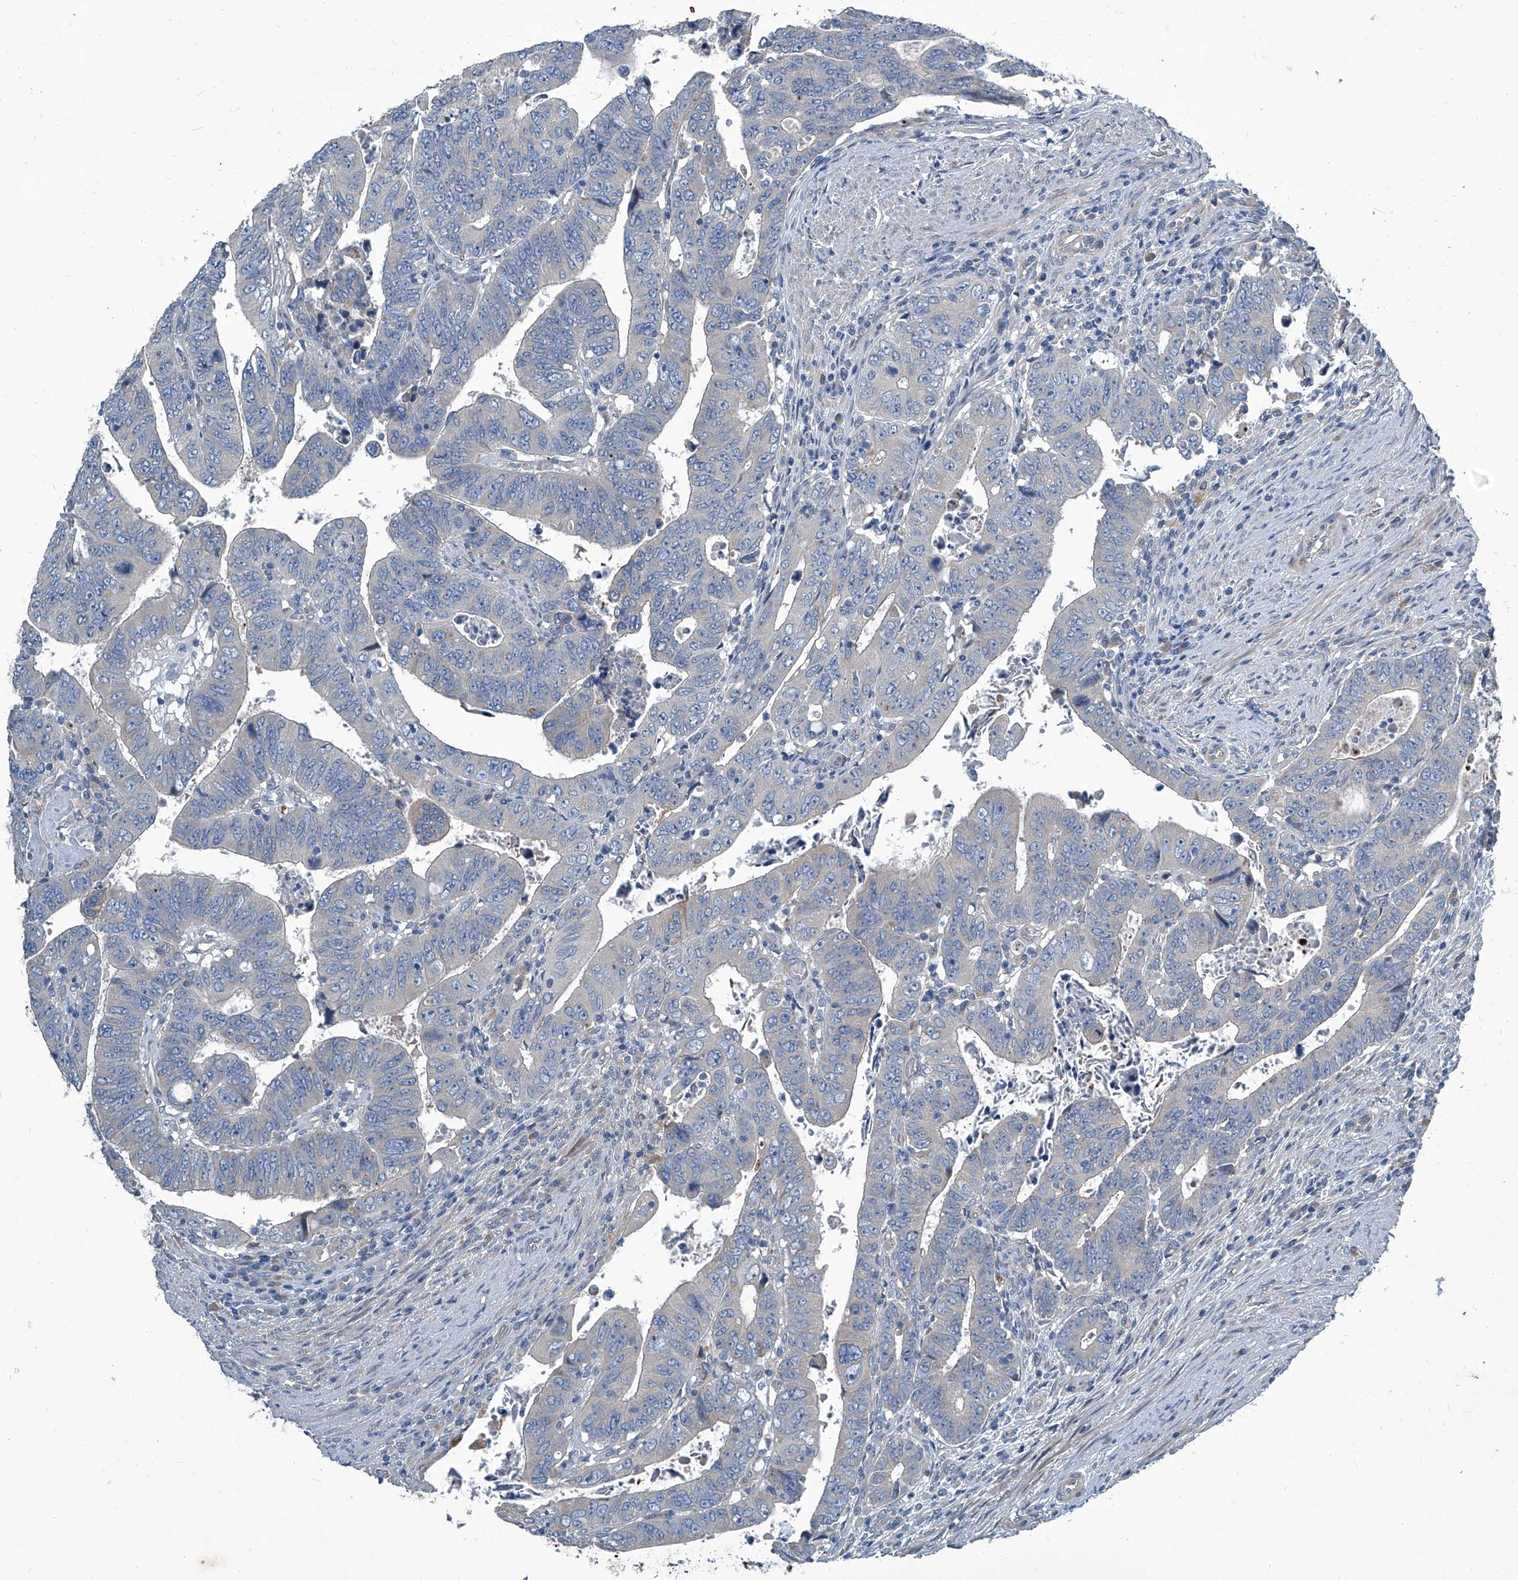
{"staining": {"intensity": "negative", "quantity": "none", "location": "none"}, "tissue": "colorectal cancer", "cell_type": "Tumor cells", "image_type": "cancer", "snomed": [{"axis": "morphology", "description": "Normal tissue, NOS"}, {"axis": "morphology", "description": "Adenocarcinoma, NOS"}, {"axis": "topography", "description": "Rectum"}], "caption": "An IHC histopathology image of colorectal cancer (adenocarcinoma) is shown. There is no staining in tumor cells of colorectal cancer (adenocarcinoma). (Stains: DAB (3,3'-diaminobenzidine) immunohistochemistry with hematoxylin counter stain, Microscopy: brightfield microscopy at high magnification).", "gene": "SLC26A11", "patient": {"sex": "female", "age": 65}}